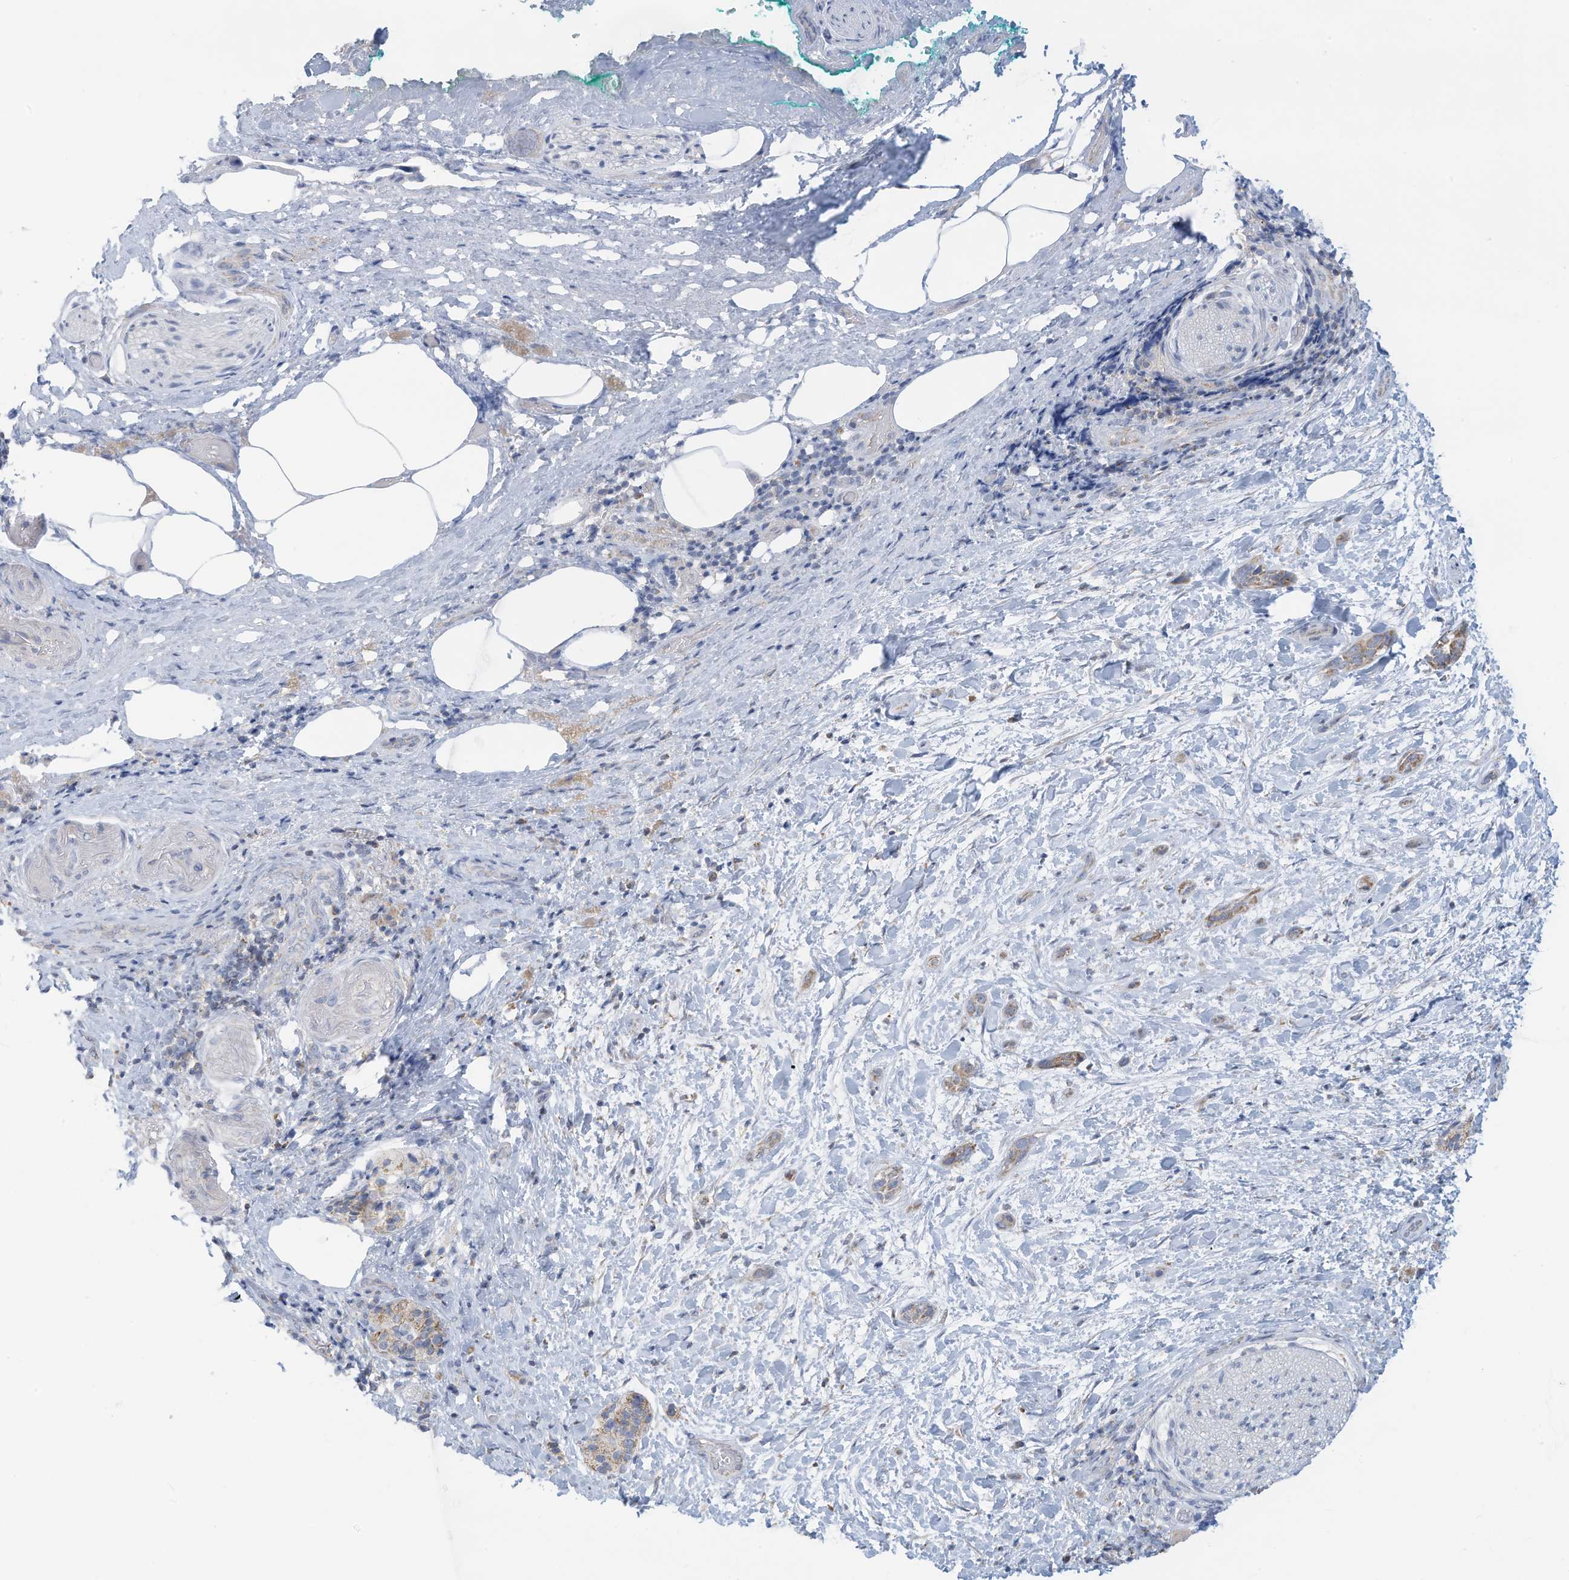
{"staining": {"intensity": "moderate", "quantity": "25%-75%", "location": "cytoplasmic/membranous"}, "tissue": "pancreatic cancer", "cell_type": "Tumor cells", "image_type": "cancer", "snomed": [{"axis": "morphology", "description": "Normal tissue, NOS"}, {"axis": "morphology", "description": "Adenocarcinoma, NOS"}, {"axis": "topography", "description": "Pancreas"}, {"axis": "topography", "description": "Peripheral nerve tissue"}], "caption": "Immunohistochemistry (IHC) histopathology image of neoplastic tissue: human adenocarcinoma (pancreatic) stained using immunohistochemistry (IHC) displays medium levels of moderate protein expression localized specifically in the cytoplasmic/membranous of tumor cells, appearing as a cytoplasmic/membranous brown color.", "gene": "NLN", "patient": {"sex": "female", "age": 63}}